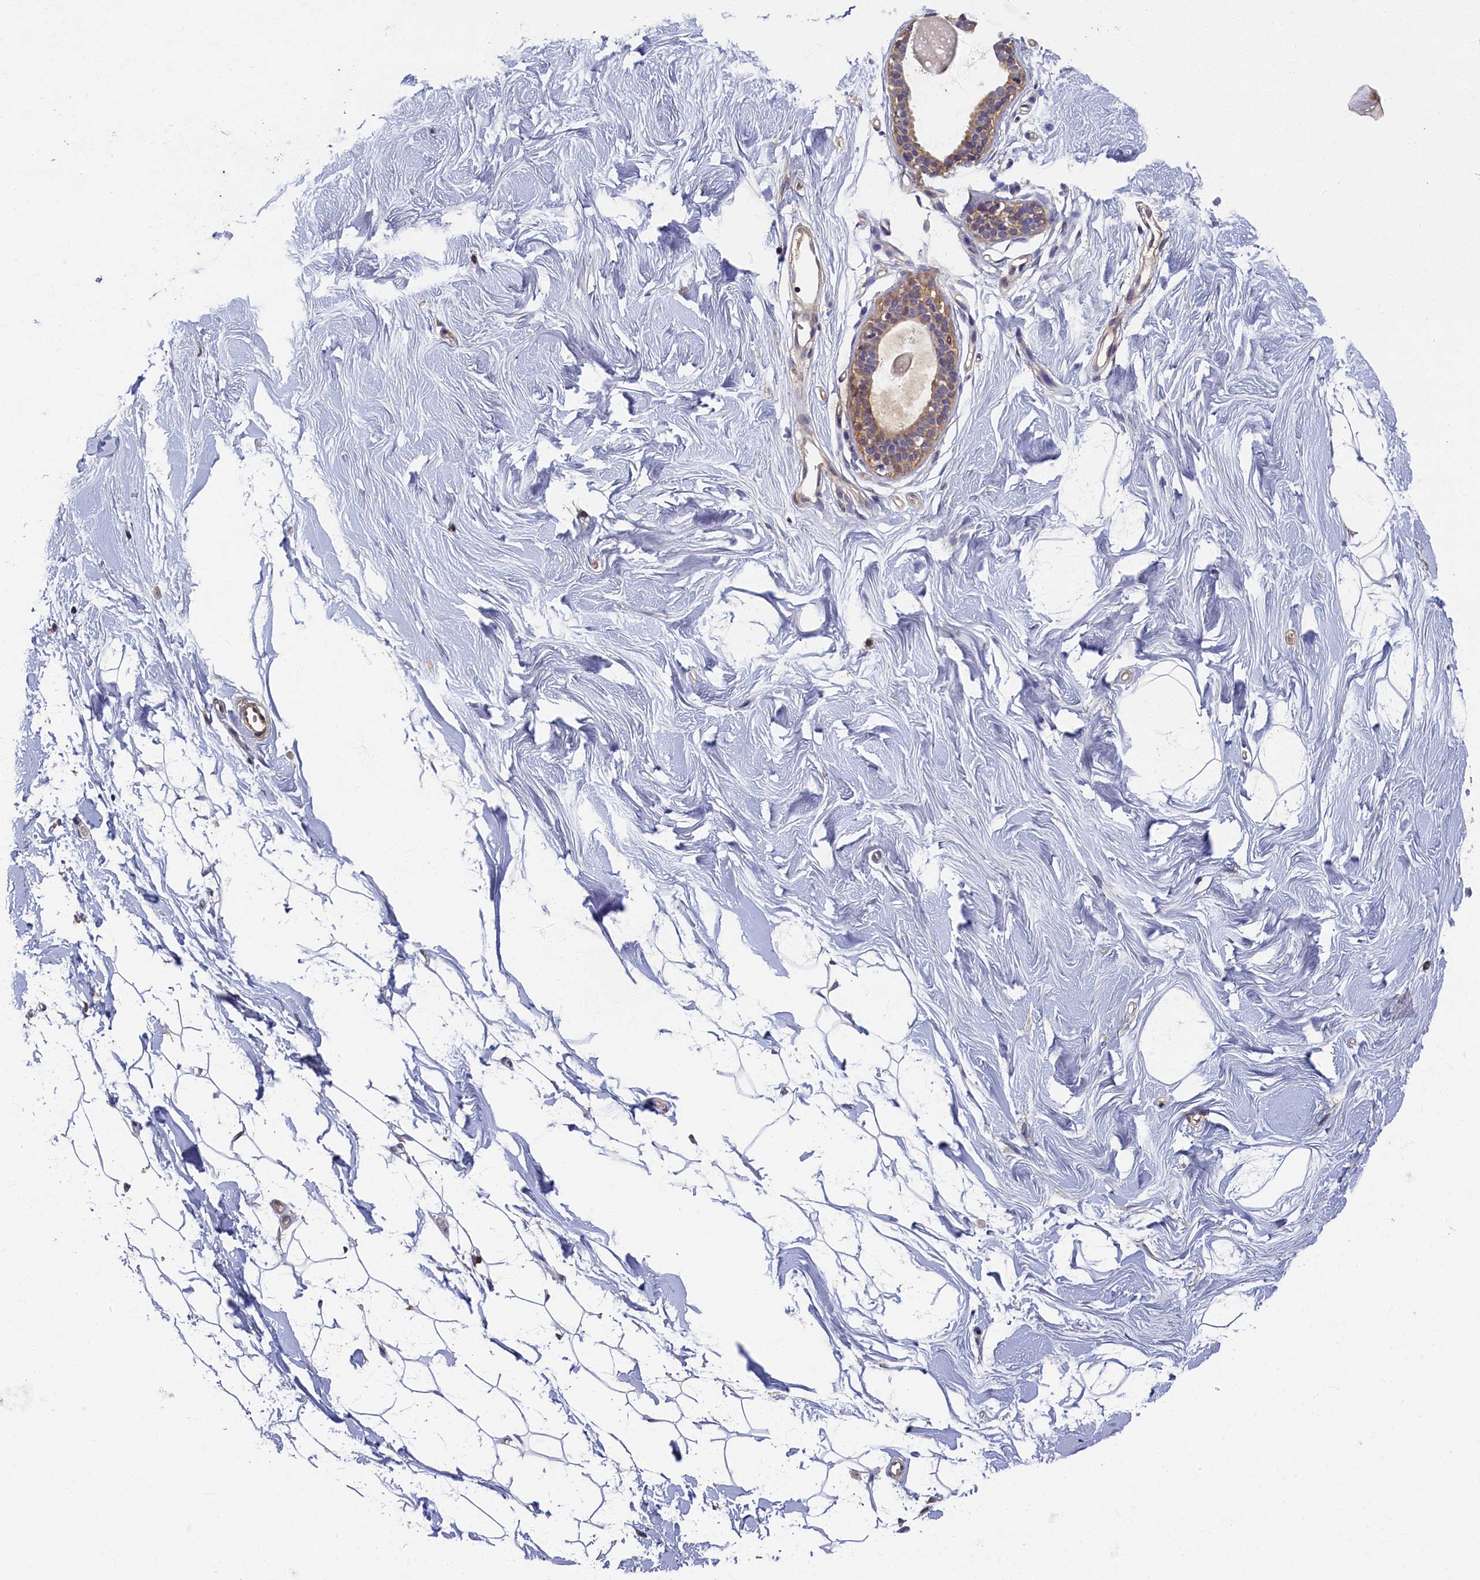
{"staining": {"intensity": "negative", "quantity": "none", "location": "none"}, "tissue": "breast", "cell_type": "Adipocytes", "image_type": "normal", "snomed": [{"axis": "morphology", "description": "Normal tissue, NOS"}, {"axis": "topography", "description": "Breast"}], "caption": "Adipocytes show no significant protein positivity in benign breast. The staining was performed using DAB (3,3'-diaminobenzidine) to visualize the protein expression in brown, while the nuclei were stained in blue with hematoxylin (Magnification: 20x).", "gene": "TBCB", "patient": {"sex": "female", "age": 26}}